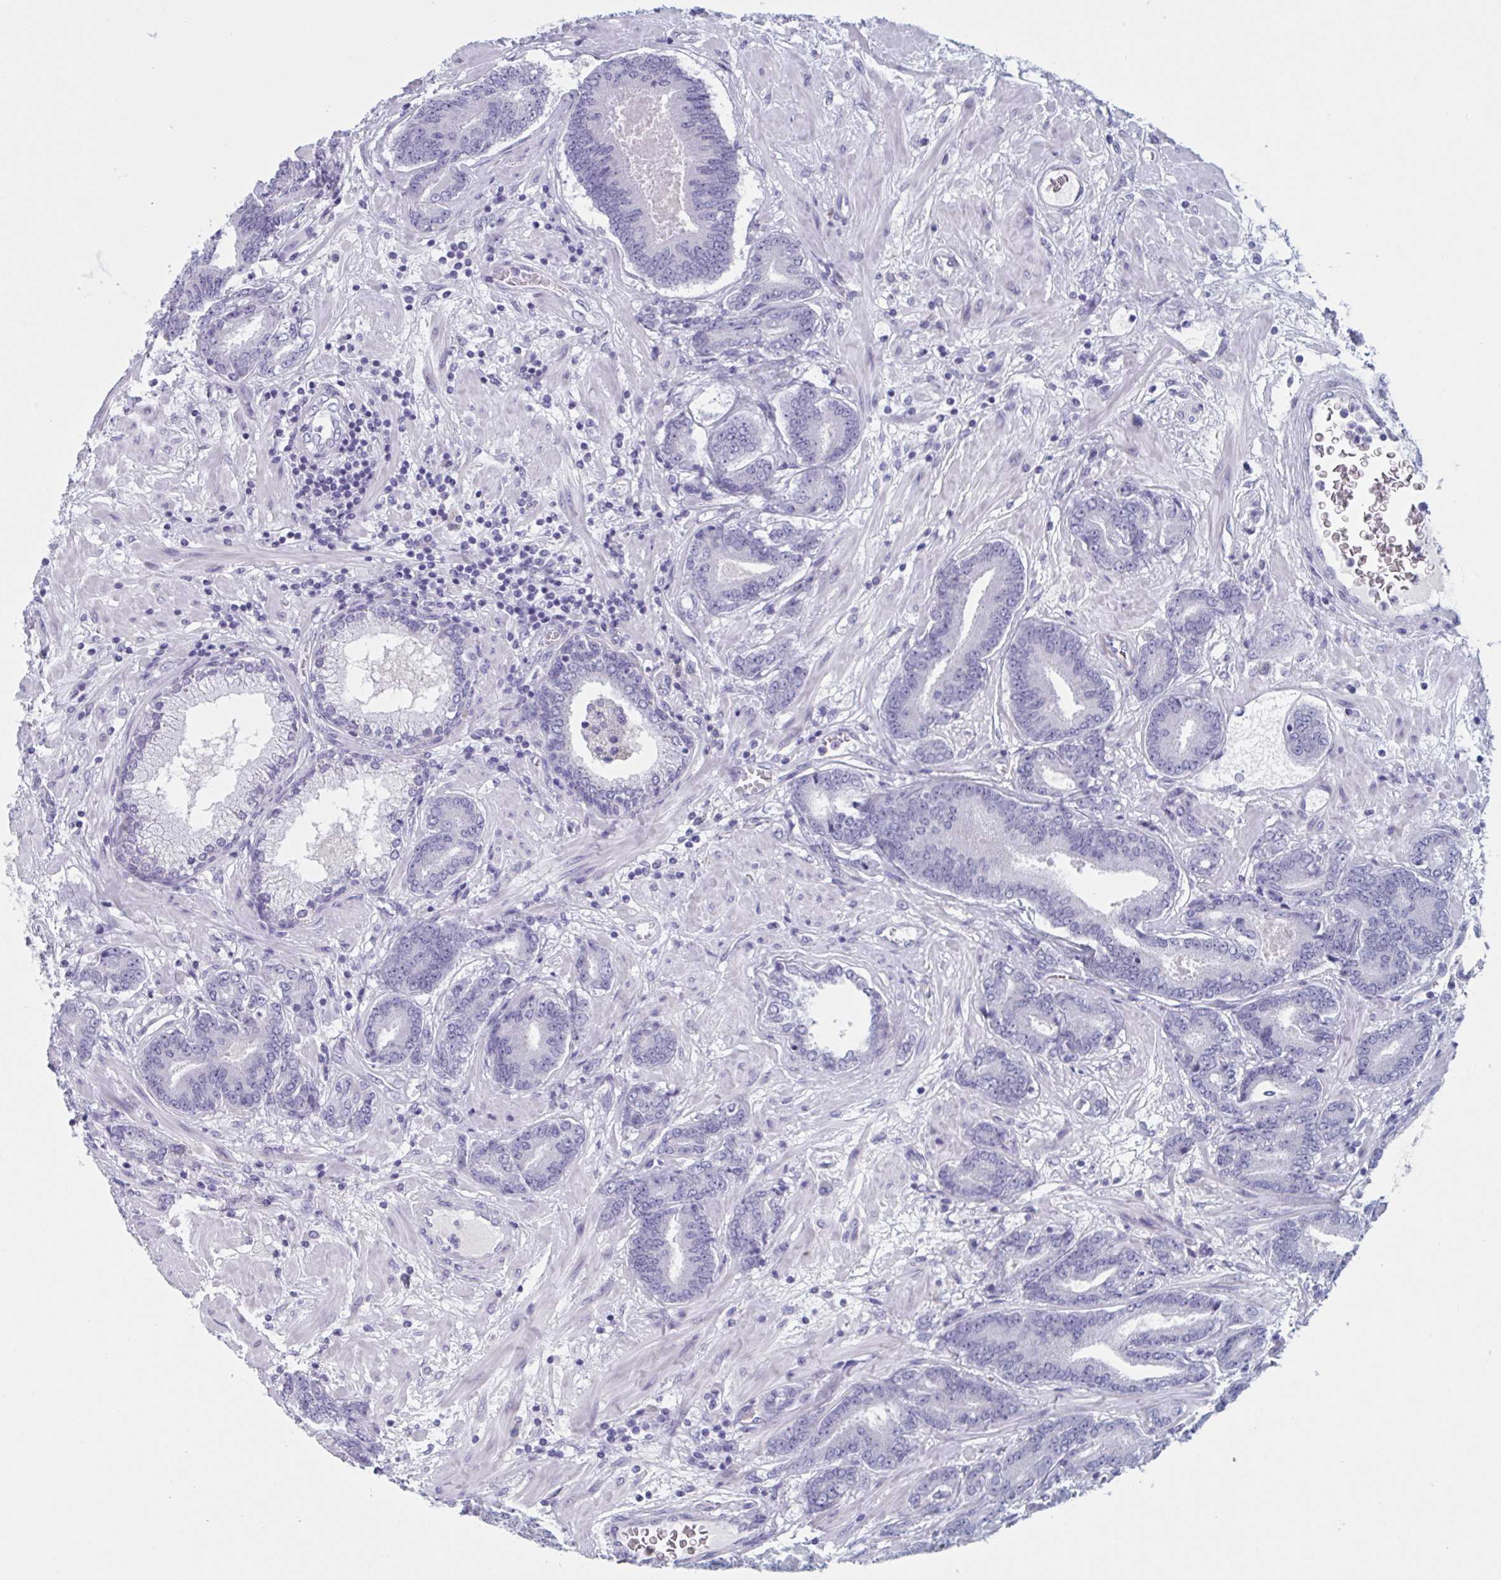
{"staining": {"intensity": "negative", "quantity": "none", "location": "none"}, "tissue": "prostate cancer", "cell_type": "Tumor cells", "image_type": "cancer", "snomed": [{"axis": "morphology", "description": "Adenocarcinoma, High grade"}, {"axis": "topography", "description": "Prostate"}], "caption": "An immunohistochemistry histopathology image of high-grade adenocarcinoma (prostate) is shown. There is no staining in tumor cells of high-grade adenocarcinoma (prostate).", "gene": "HSD11B2", "patient": {"sex": "male", "age": 62}}